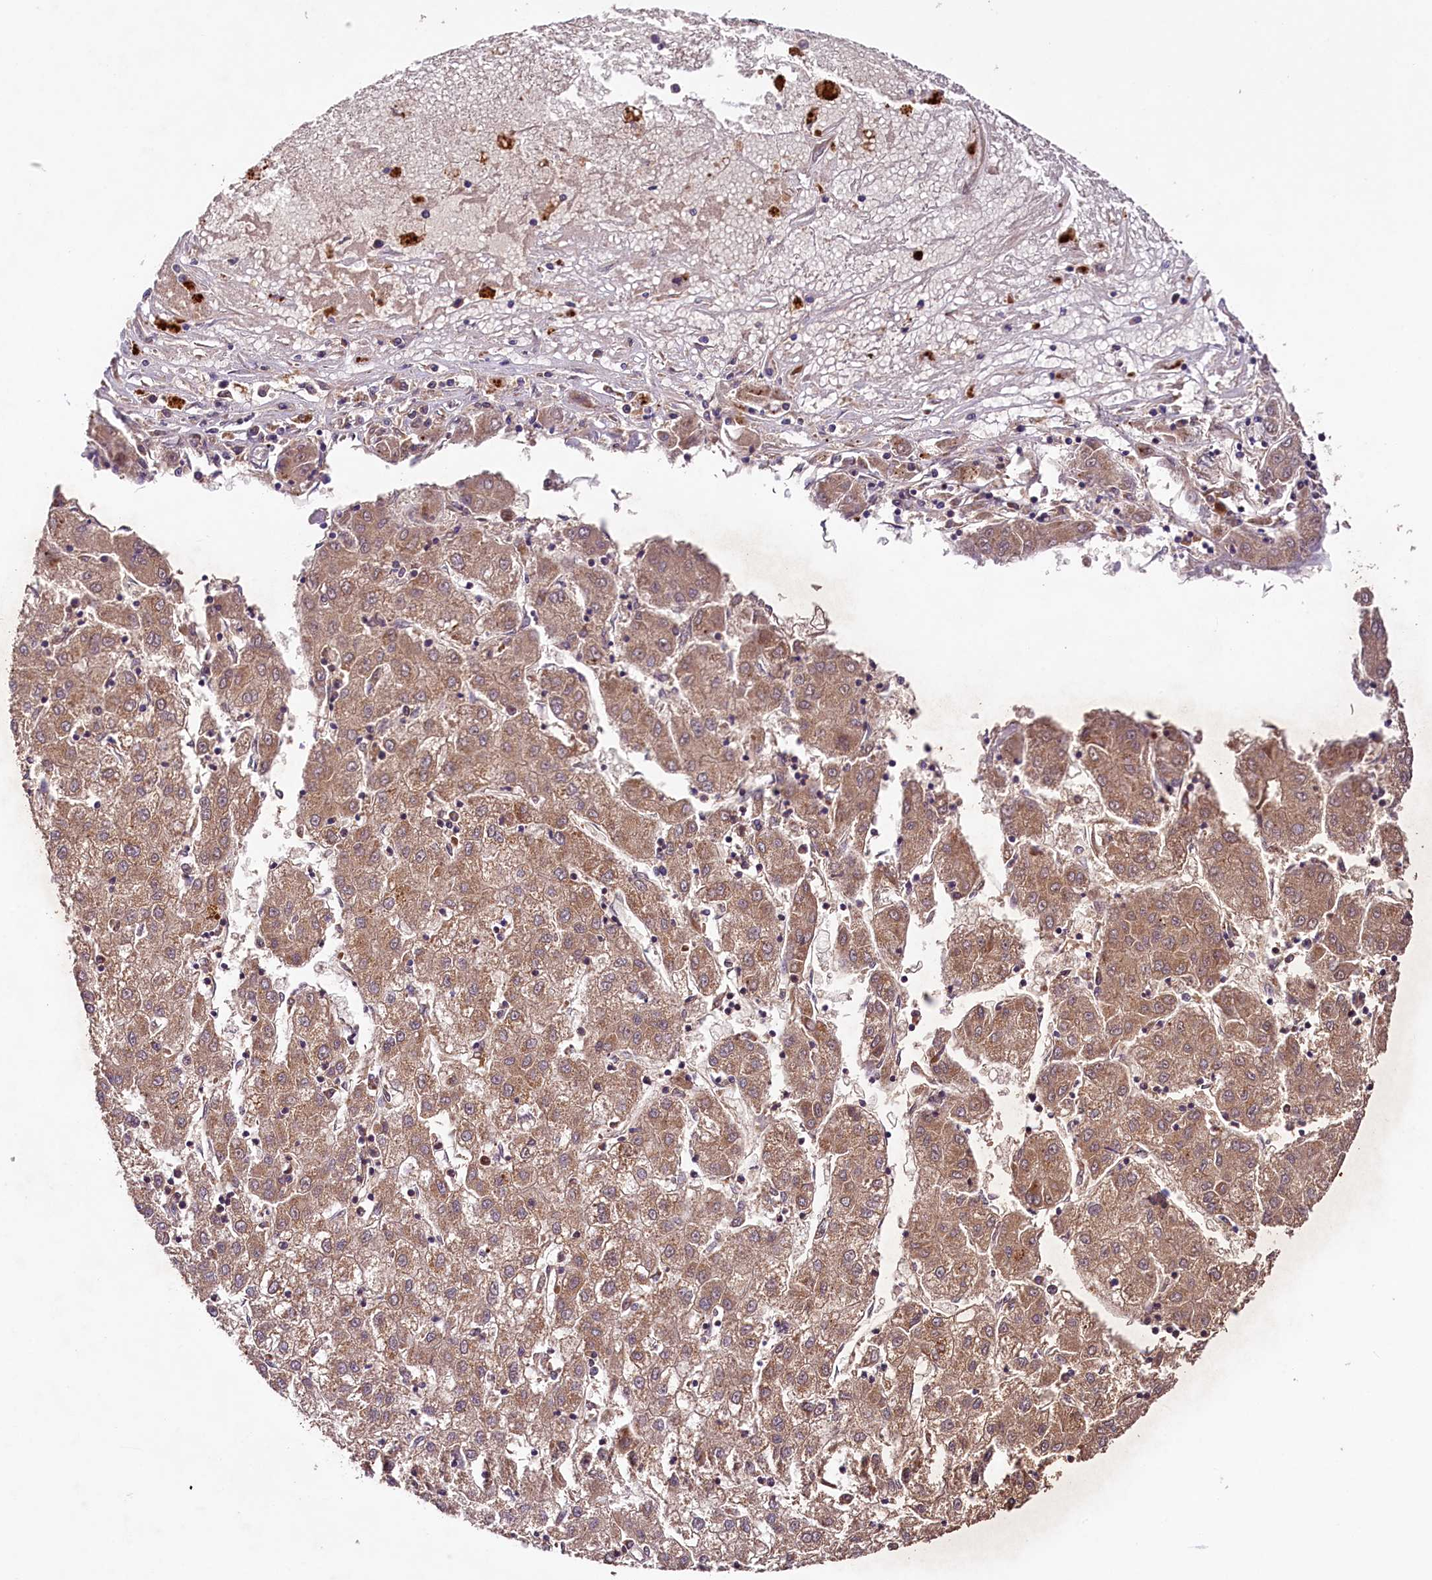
{"staining": {"intensity": "moderate", "quantity": ">75%", "location": "cytoplasmic/membranous"}, "tissue": "liver cancer", "cell_type": "Tumor cells", "image_type": "cancer", "snomed": [{"axis": "morphology", "description": "Carcinoma, Hepatocellular, NOS"}, {"axis": "topography", "description": "Liver"}], "caption": "DAB immunohistochemical staining of liver hepatocellular carcinoma reveals moderate cytoplasmic/membranous protein expression in approximately >75% of tumor cells. The protein is shown in brown color, while the nuclei are stained blue.", "gene": "PMPCB", "patient": {"sex": "male", "age": 72}}